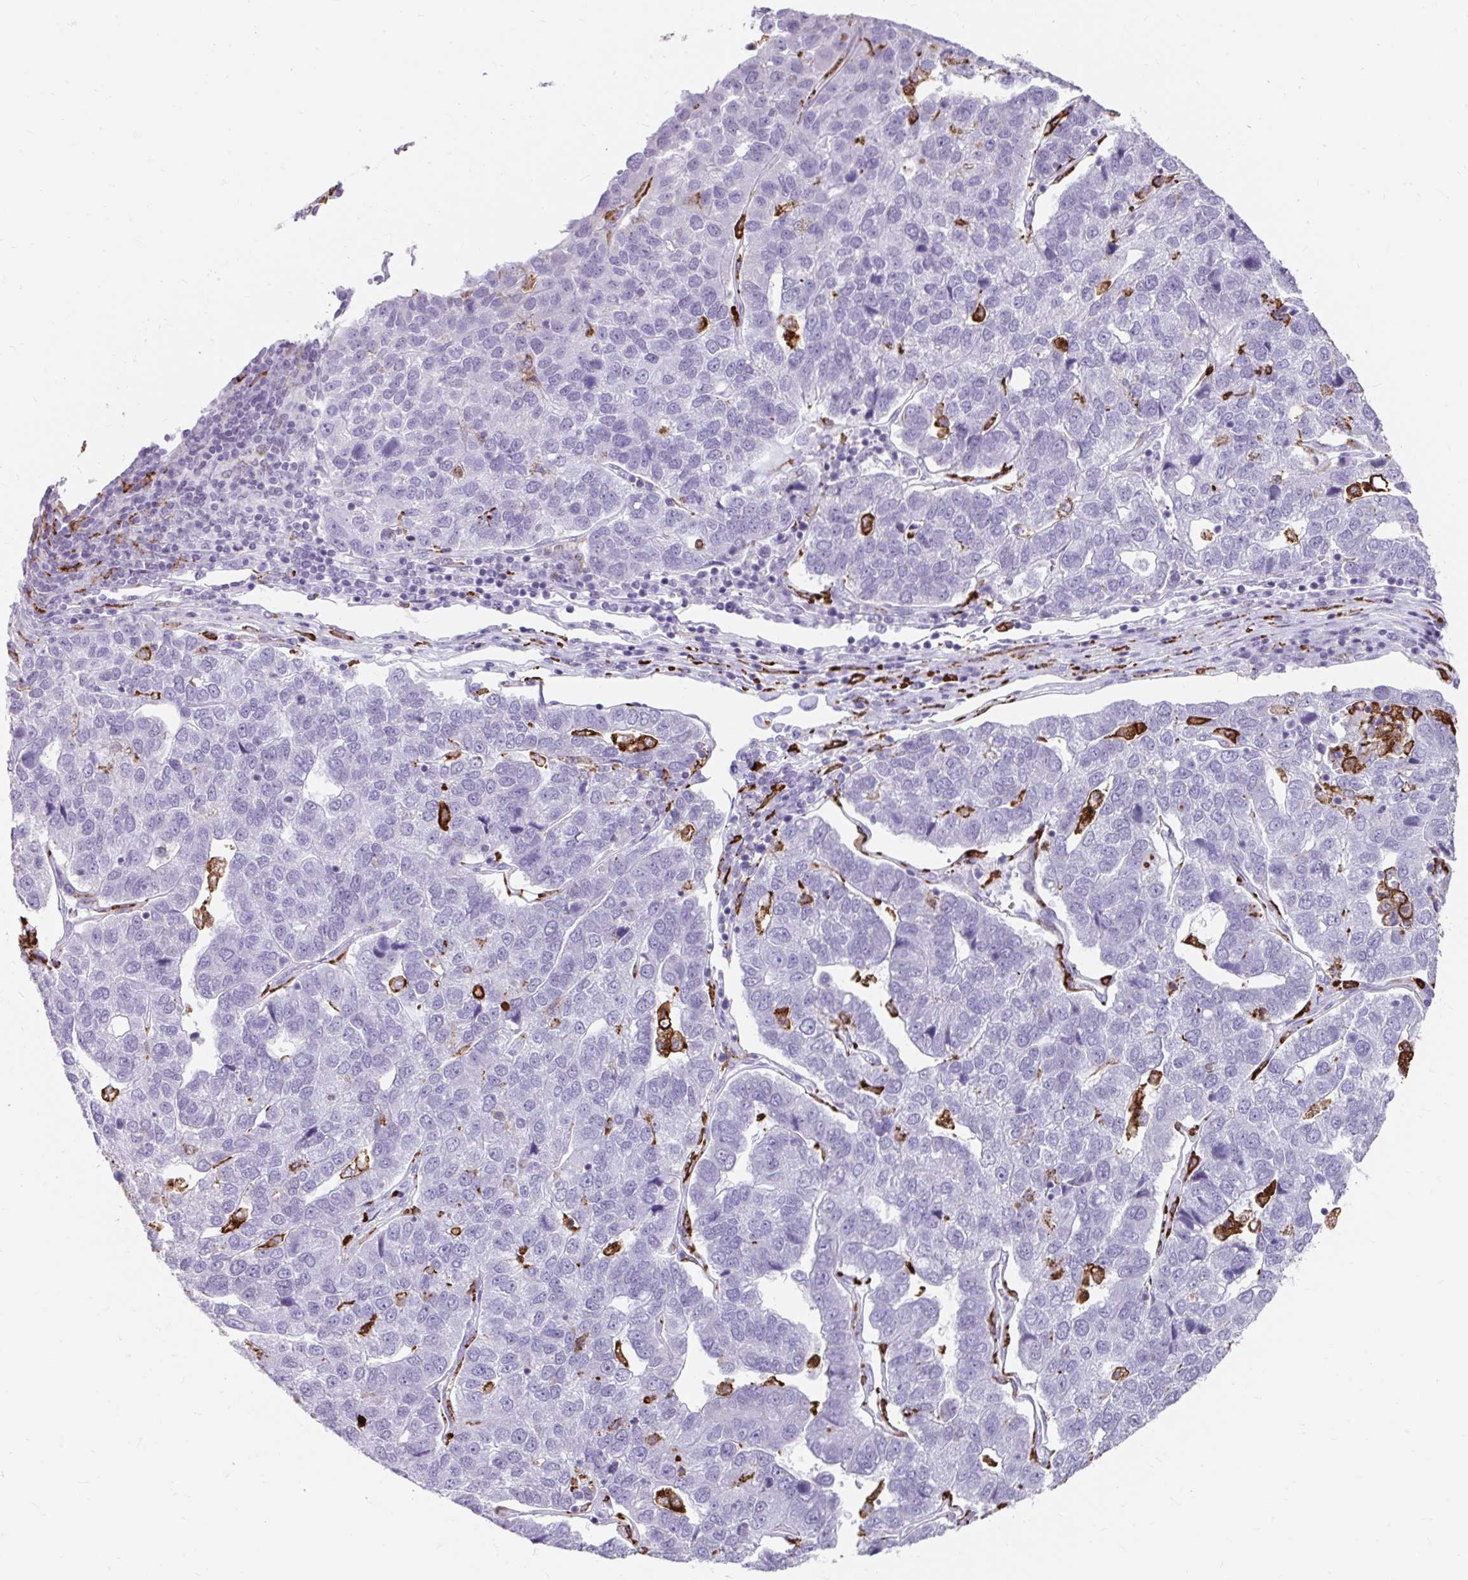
{"staining": {"intensity": "negative", "quantity": "none", "location": "none"}, "tissue": "pancreatic cancer", "cell_type": "Tumor cells", "image_type": "cancer", "snomed": [{"axis": "morphology", "description": "Adenocarcinoma, NOS"}, {"axis": "topography", "description": "Pancreas"}], "caption": "Immunohistochemical staining of adenocarcinoma (pancreatic) reveals no significant positivity in tumor cells.", "gene": "CD163", "patient": {"sex": "female", "age": 61}}